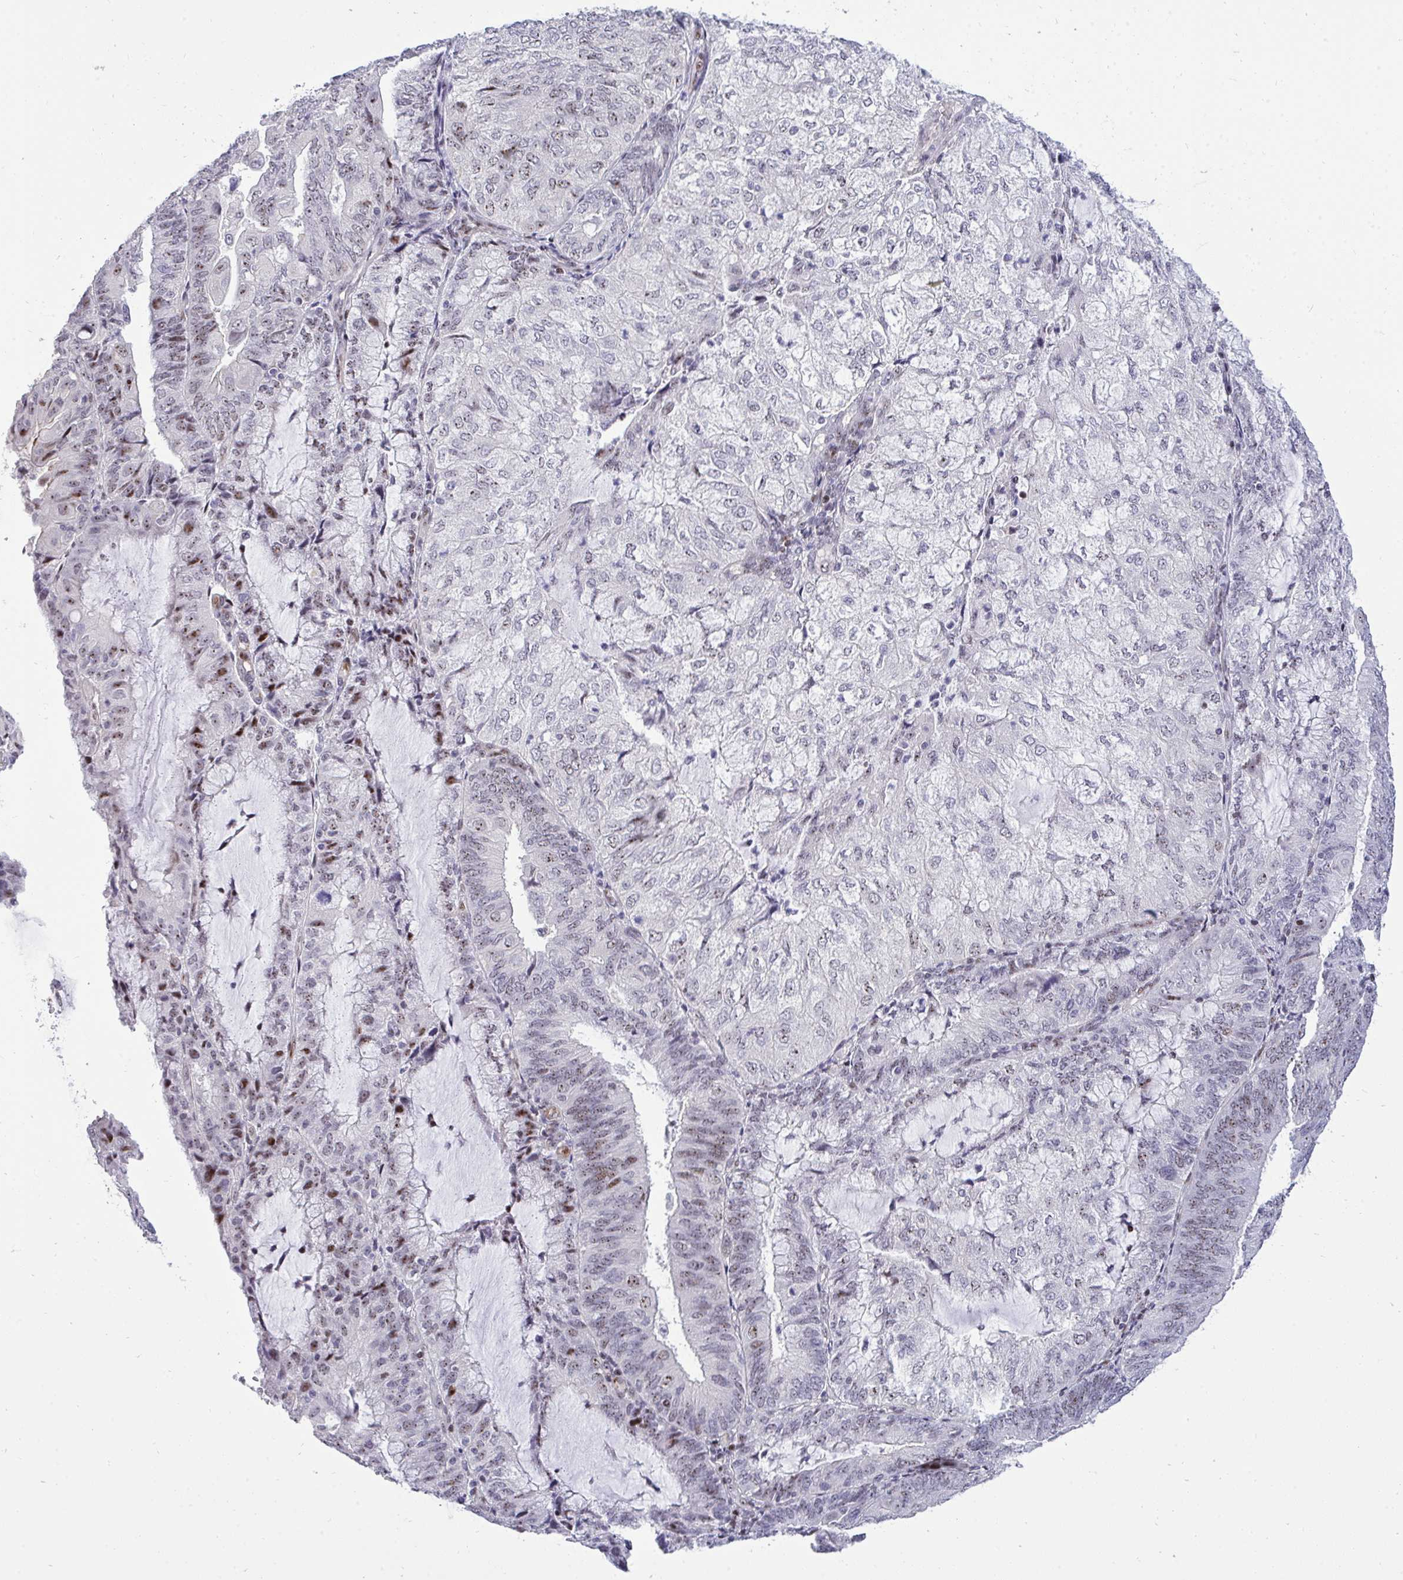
{"staining": {"intensity": "moderate", "quantity": "<25%", "location": "nuclear"}, "tissue": "endometrial cancer", "cell_type": "Tumor cells", "image_type": "cancer", "snomed": [{"axis": "morphology", "description": "Adenocarcinoma, NOS"}, {"axis": "topography", "description": "Endometrium"}], "caption": "Adenocarcinoma (endometrial) stained for a protein (brown) displays moderate nuclear positive staining in about <25% of tumor cells.", "gene": "PLPPR3", "patient": {"sex": "female", "age": 81}}